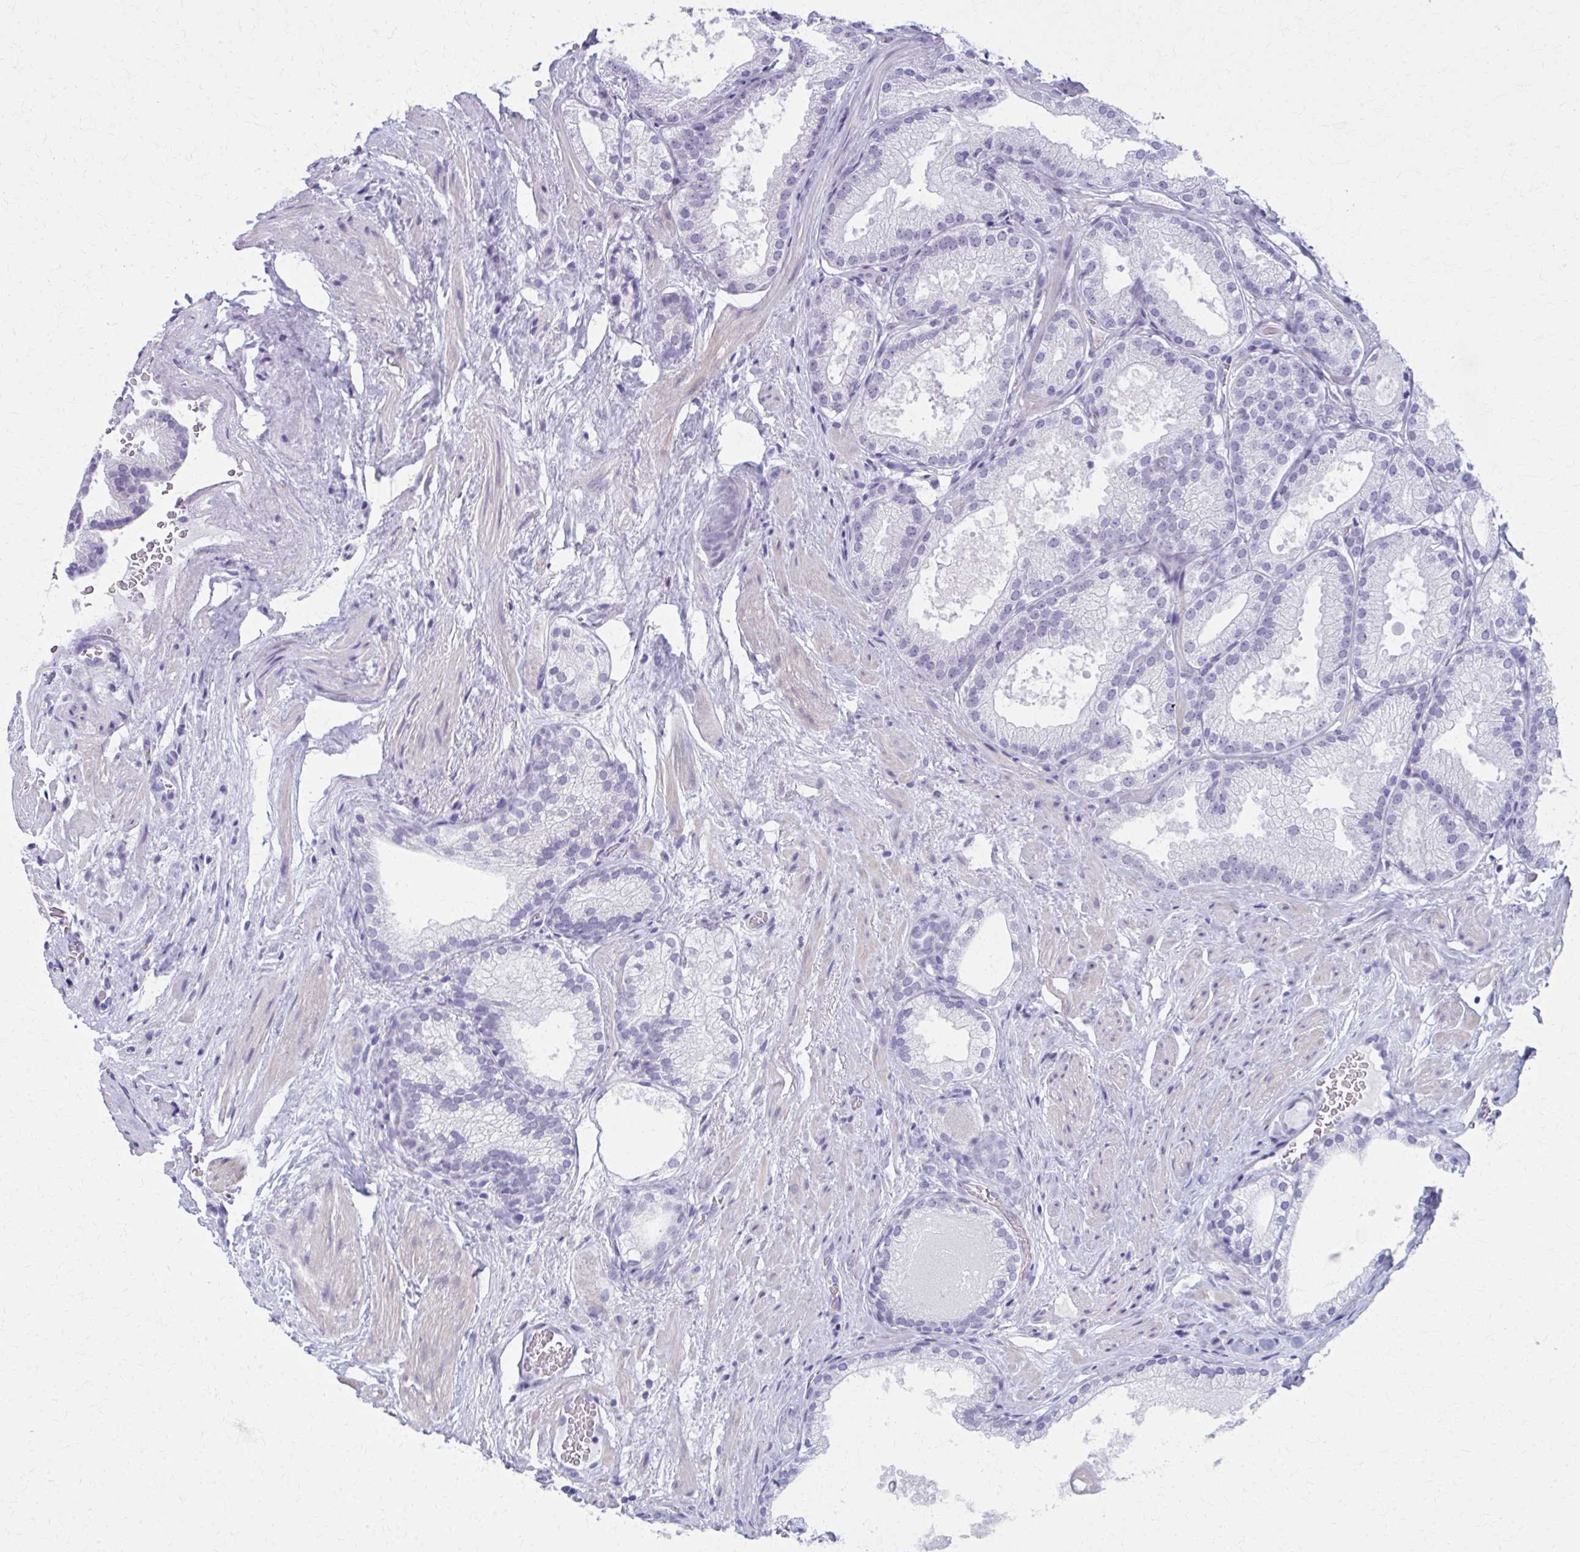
{"staining": {"intensity": "negative", "quantity": "none", "location": "none"}, "tissue": "prostate cancer", "cell_type": "Tumor cells", "image_type": "cancer", "snomed": [{"axis": "morphology", "description": "Adenocarcinoma, High grade"}, {"axis": "topography", "description": "Prostate"}], "caption": "Protein analysis of prostate cancer (high-grade adenocarcinoma) exhibits no significant expression in tumor cells.", "gene": "MPLKIP", "patient": {"sex": "male", "age": 68}}